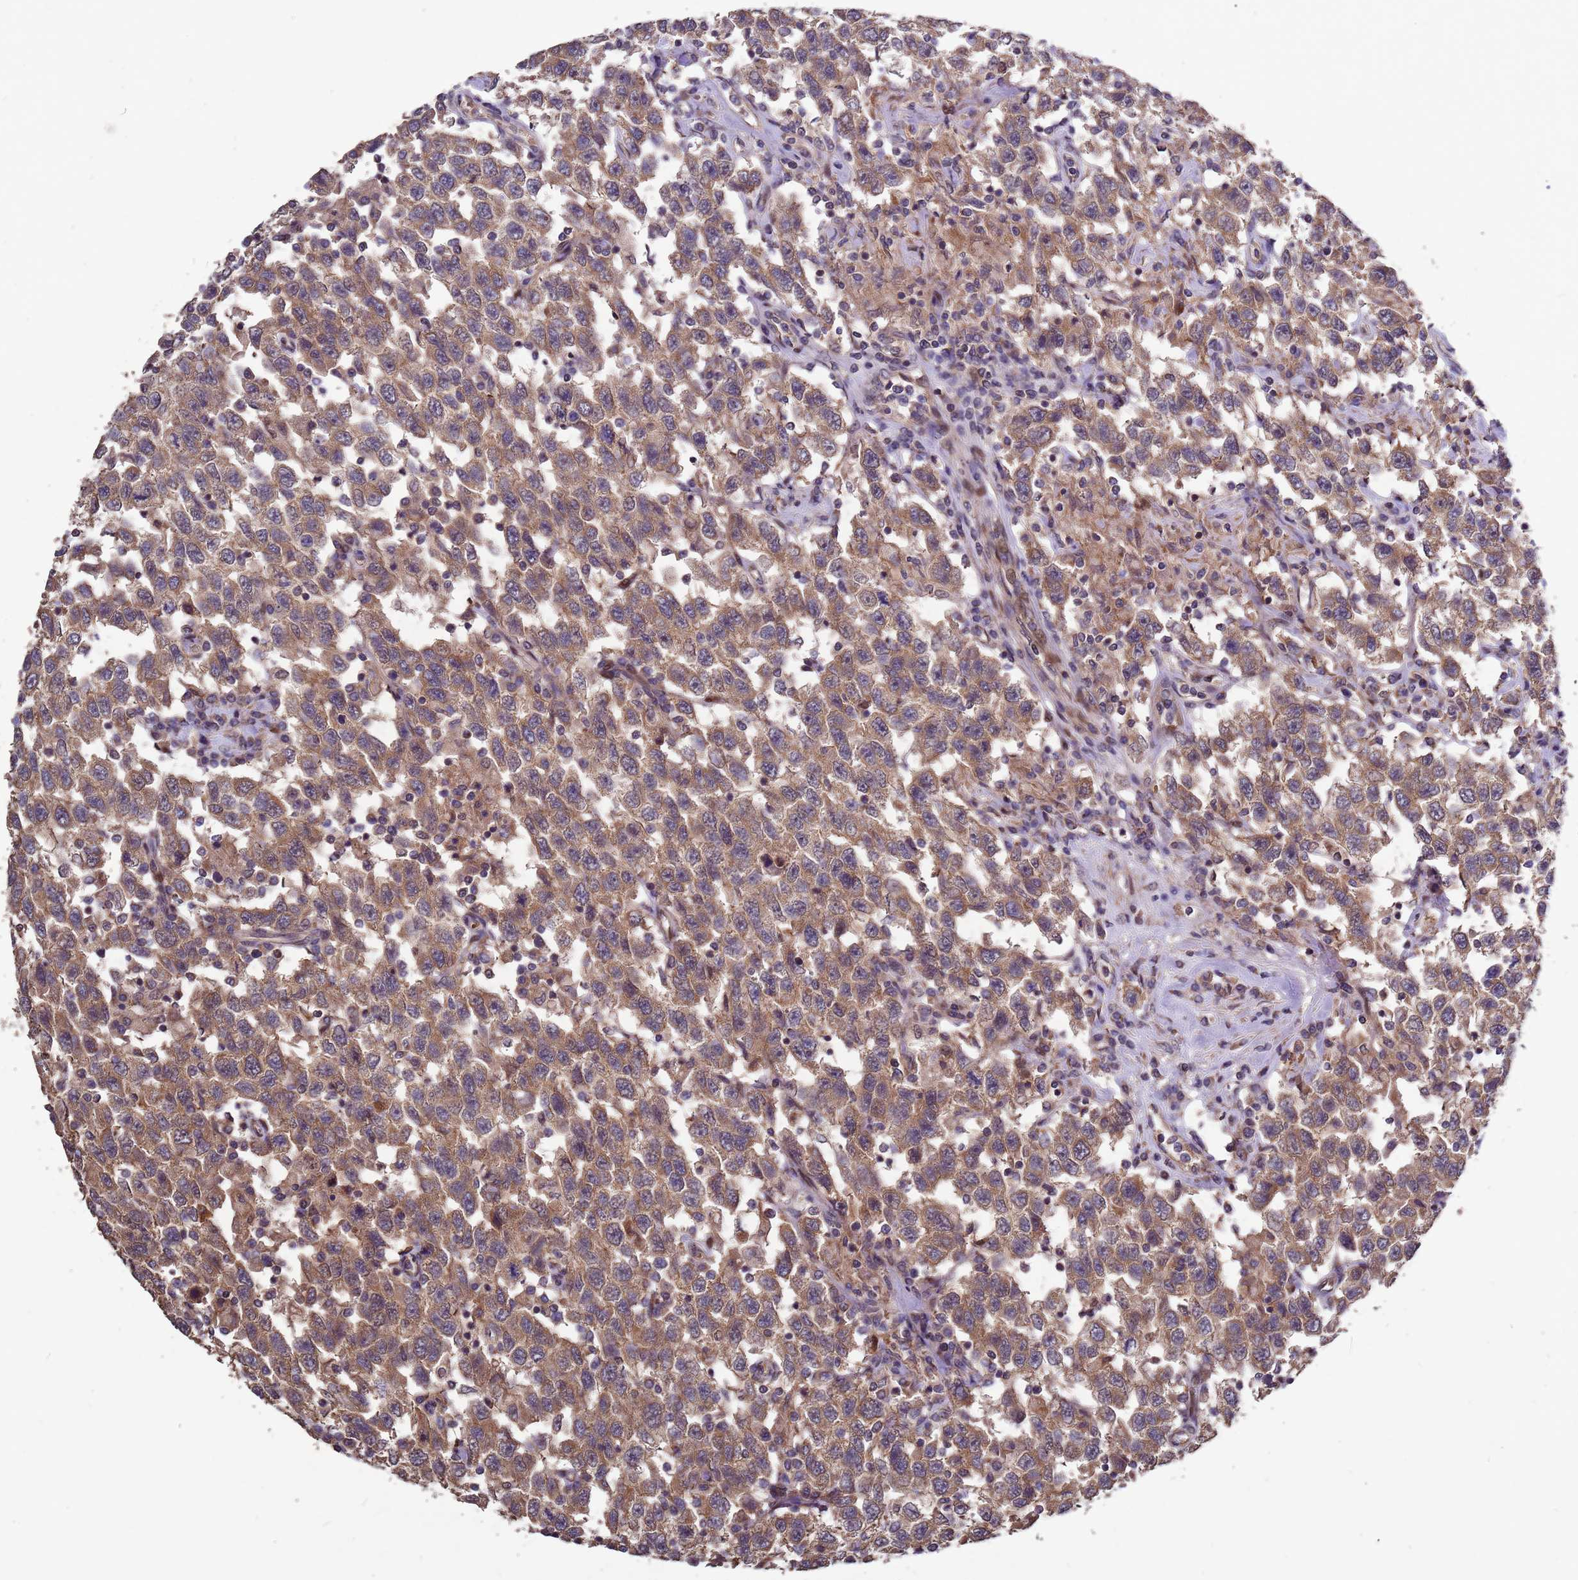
{"staining": {"intensity": "moderate", "quantity": ">75%", "location": "cytoplasmic/membranous"}, "tissue": "testis cancer", "cell_type": "Tumor cells", "image_type": "cancer", "snomed": [{"axis": "morphology", "description": "Seminoma, NOS"}, {"axis": "topography", "description": "Testis"}], "caption": "Immunohistochemical staining of testis cancer displays medium levels of moderate cytoplasmic/membranous staining in approximately >75% of tumor cells. The staining was performed using DAB to visualize the protein expression in brown, while the nuclei were stained in blue with hematoxylin (Magnification: 20x).", "gene": "RSPRY1", "patient": {"sex": "male", "age": 41}}